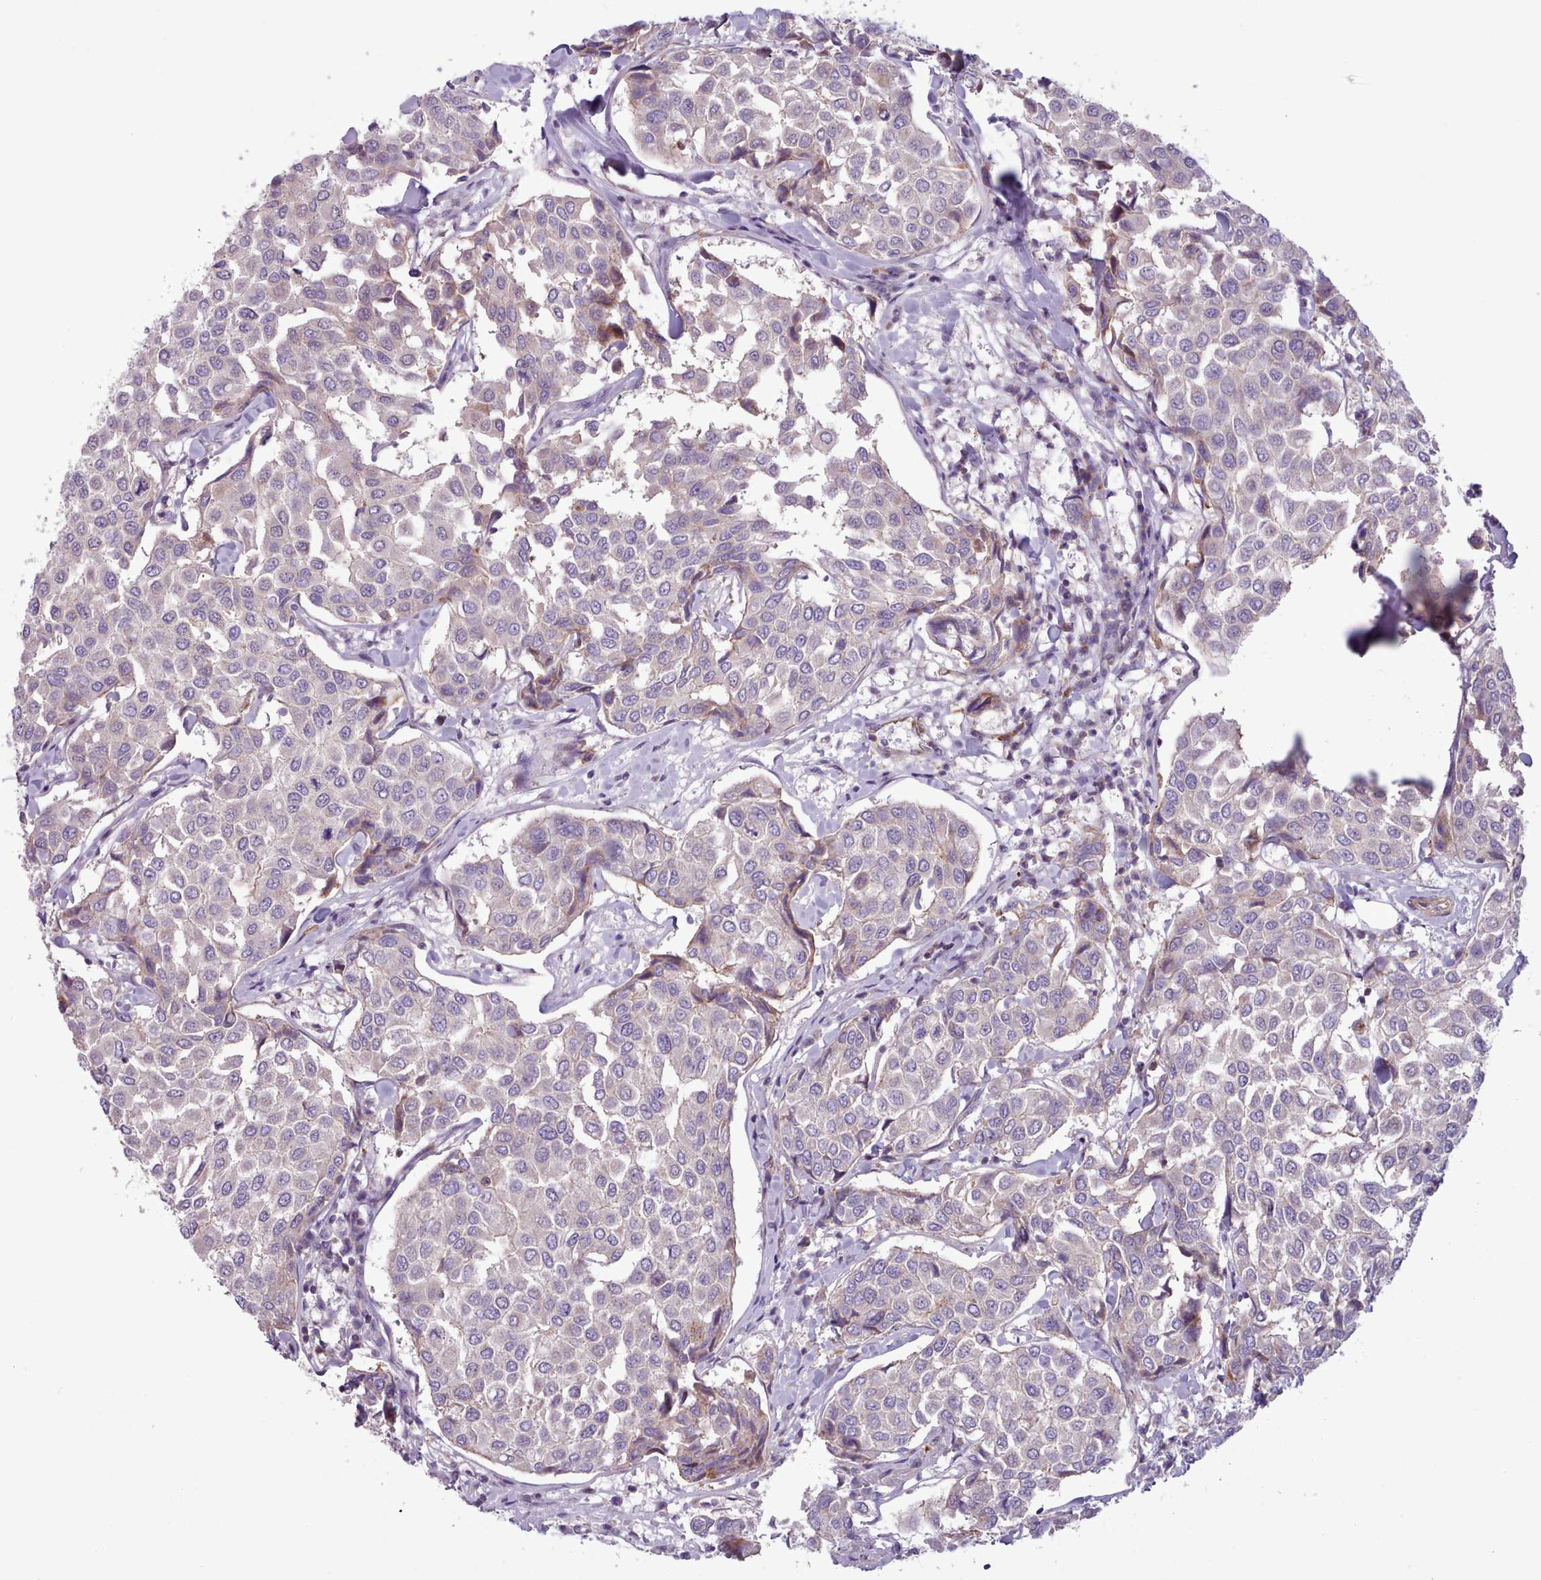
{"staining": {"intensity": "negative", "quantity": "none", "location": "none"}, "tissue": "breast cancer", "cell_type": "Tumor cells", "image_type": "cancer", "snomed": [{"axis": "morphology", "description": "Duct carcinoma"}, {"axis": "topography", "description": "Breast"}], "caption": "Immunohistochemistry (IHC) of human breast cancer shows no expression in tumor cells.", "gene": "TENT4B", "patient": {"sex": "female", "age": 55}}